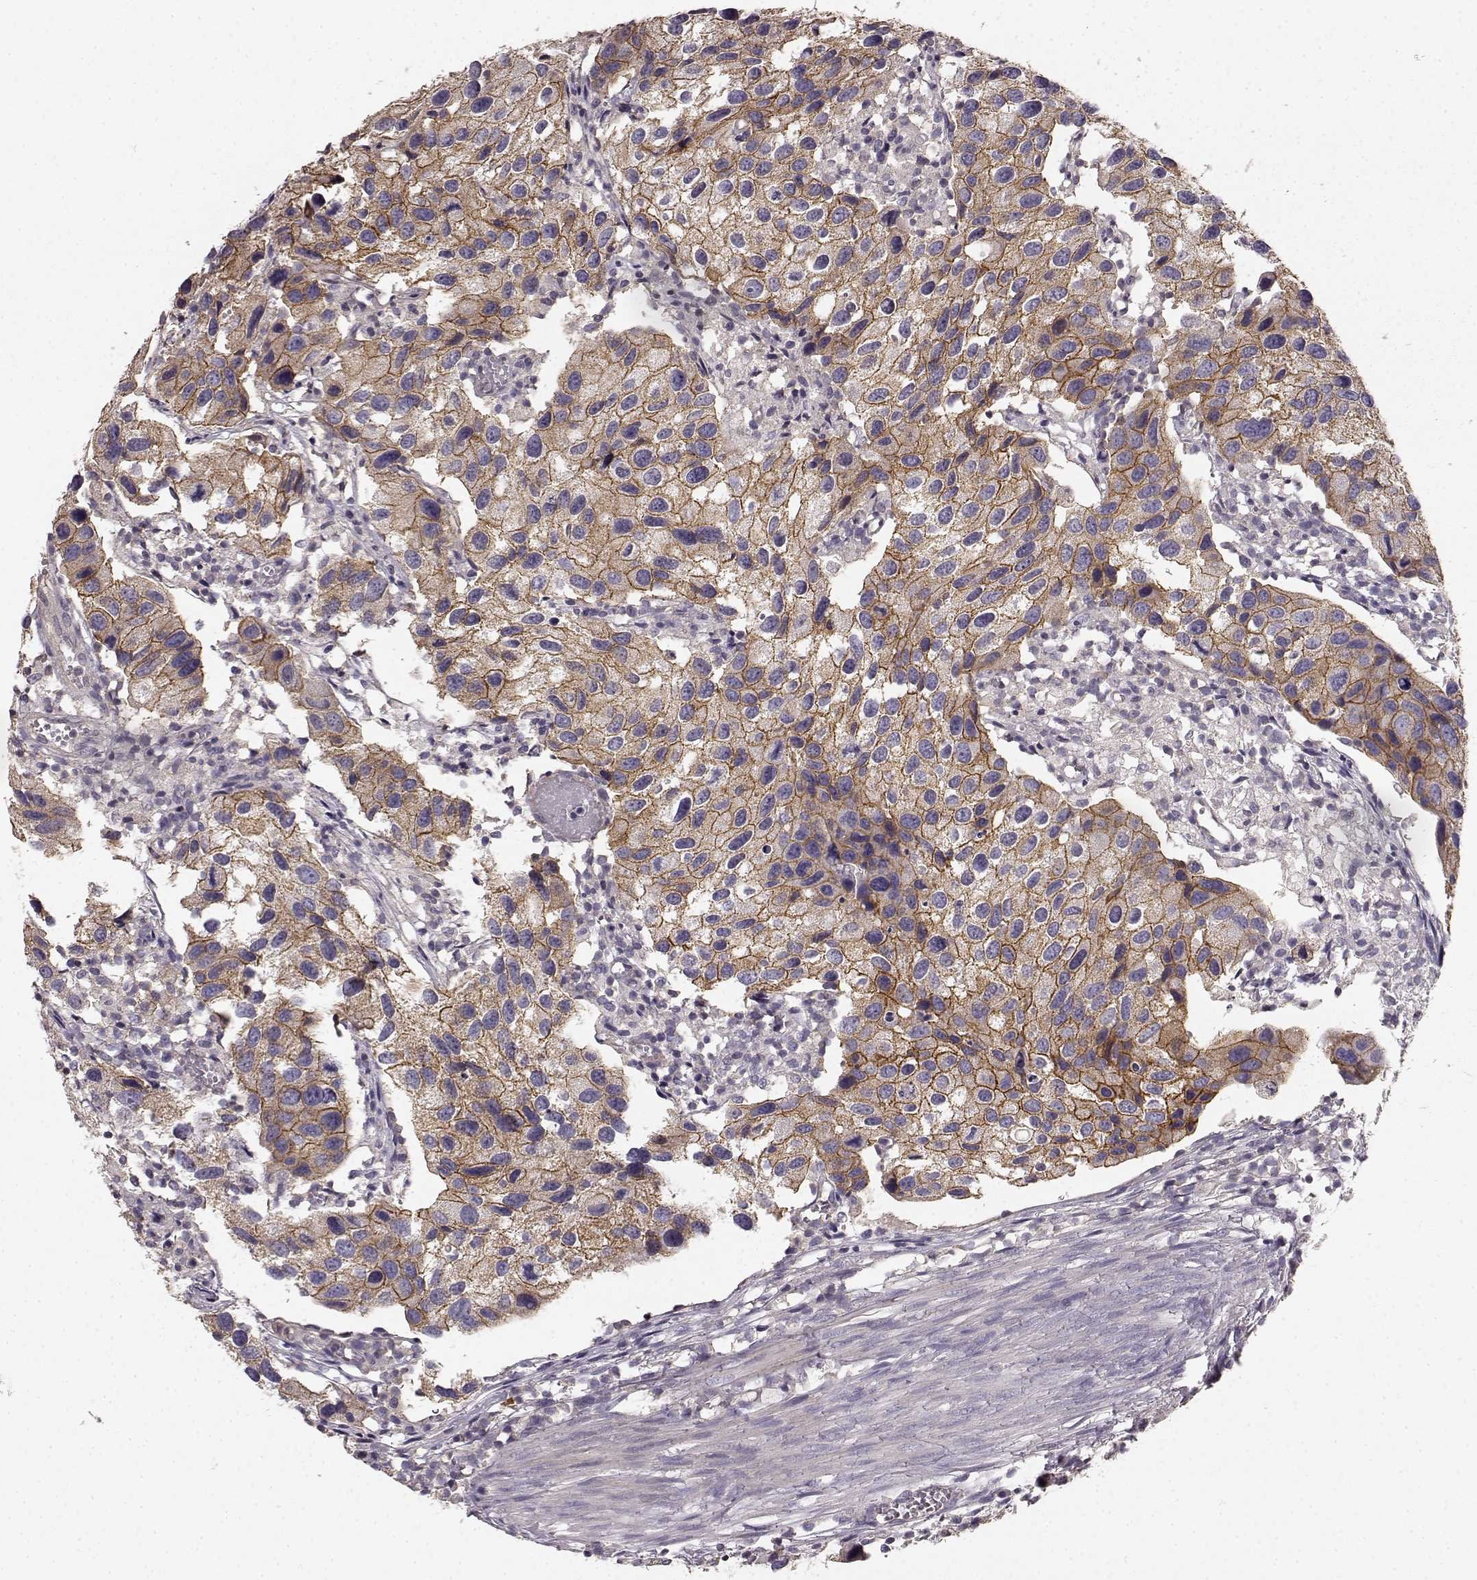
{"staining": {"intensity": "moderate", "quantity": ">75%", "location": "cytoplasmic/membranous"}, "tissue": "urothelial cancer", "cell_type": "Tumor cells", "image_type": "cancer", "snomed": [{"axis": "morphology", "description": "Urothelial carcinoma, High grade"}, {"axis": "topography", "description": "Urinary bladder"}], "caption": "Urothelial cancer tissue displays moderate cytoplasmic/membranous staining in about >75% of tumor cells, visualized by immunohistochemistry.", "gene": "ERBB3", "patient": {"sex": "male", "age": 79}}